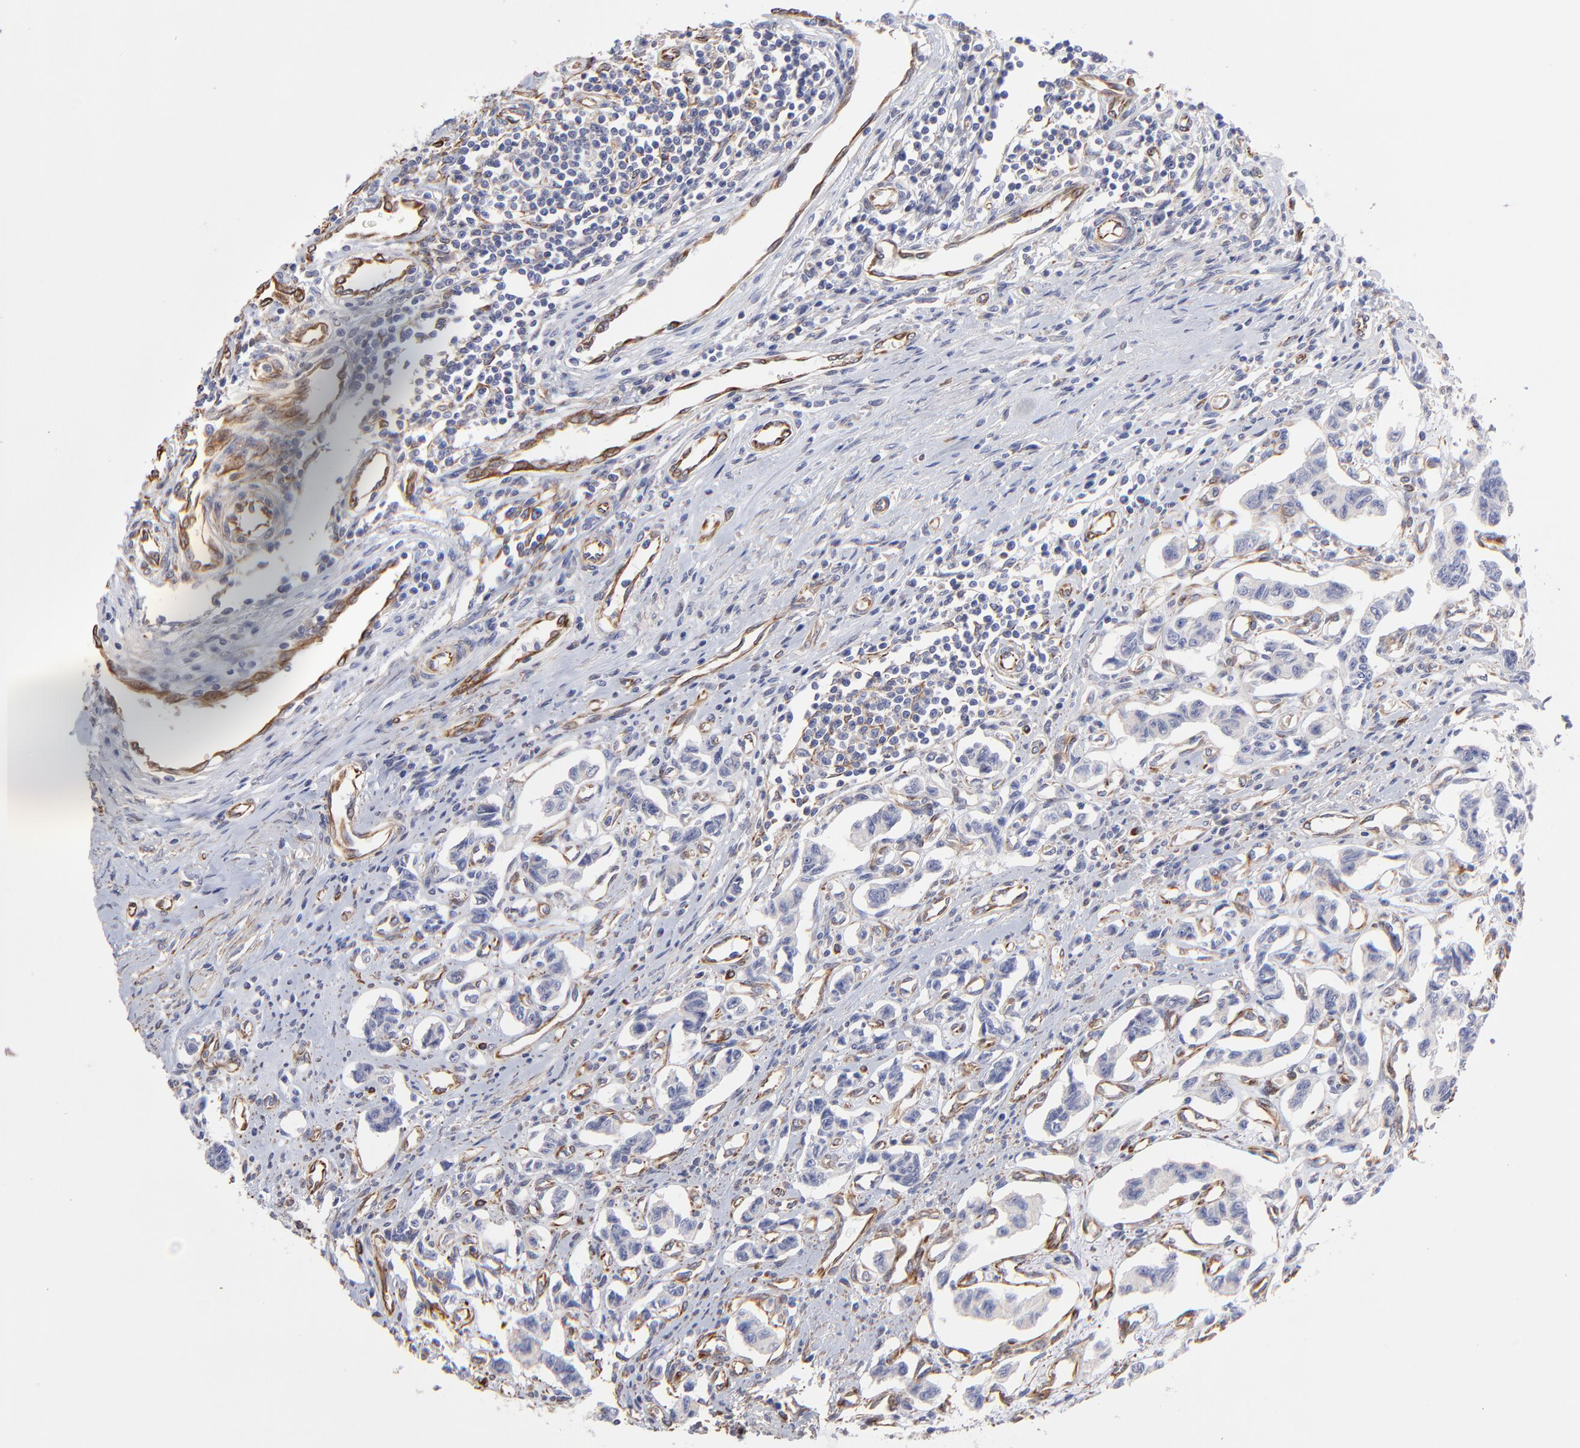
{"staining": {"intensity": "negative", "quantity": "none", "location": "none"}, "tissue": "renal cancer", "cell_type": "Tumor cells", "image_type": "cancer", "snomed": [{"axis": "morphology", "description": "Carcinoid, malignant, NOS"}, {"axis": "topography", "description": "Kidney"}], "caption": "Renal cancer was stained to show a protein in brown. There is no significant positivity in tumor cells.", "gene": "COX8C", "patient": {"sex": "female", "age": 41}}